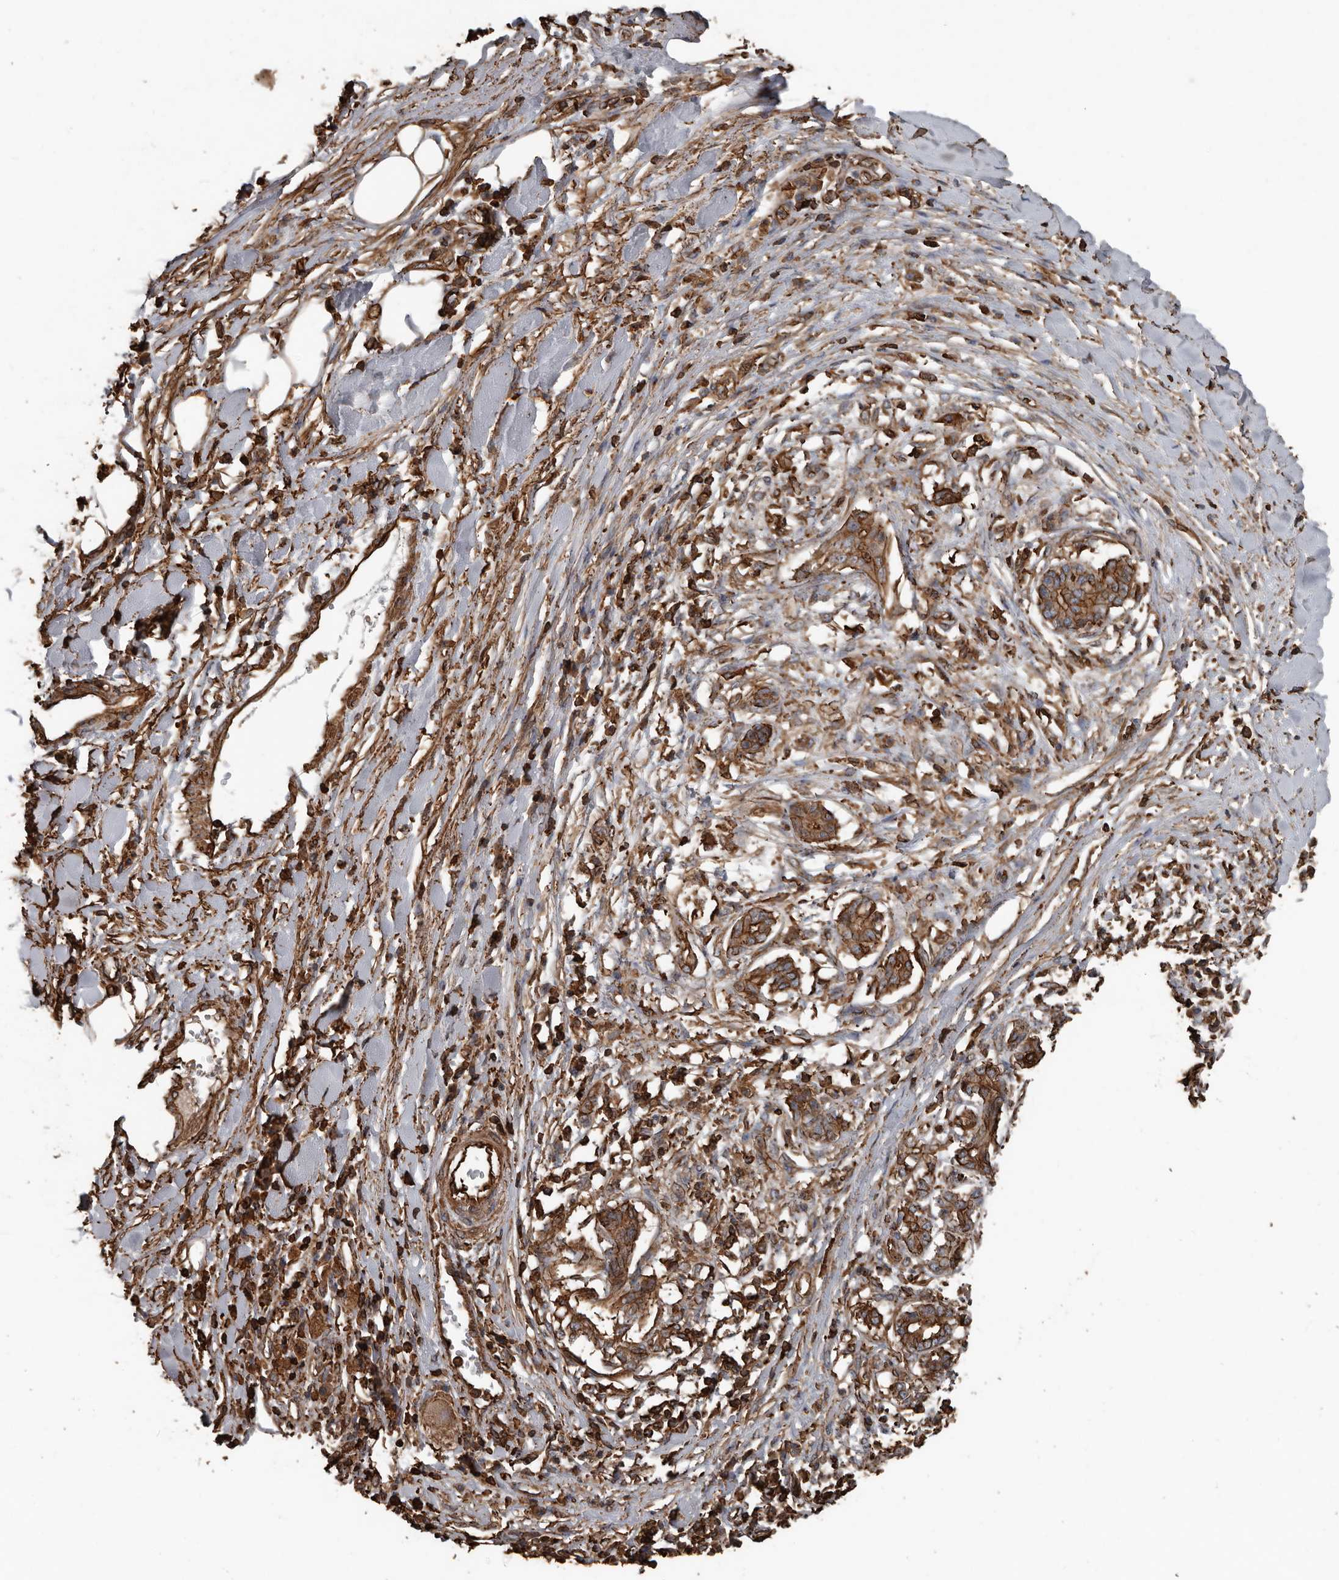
{"staining": {"intensity": "moderate", "quantity": ">75%", "location": "cytoplasmic/membranous"}, "tissue": "pancreatic cancer", "cell_type": "Tumor cells", "image_type": "cancer", "snomed": [{"axis": "morphology", "description": "Adenocarcinoma, NOS"}, {"axis": "topography", "description": "Pancreas"}], "caption": "A histopathology image of human pancreatic cancer (adenocarcinoma) stained for a protein displays moderate cytoplasmic/membranous brown staining in tumor cells. (DAB (3,3'-diaminobenzidine) IHC with brightfield microscopy, high magnification).", "gene": "DENND6B", "patient": {"sex": "female", "age": 56}}